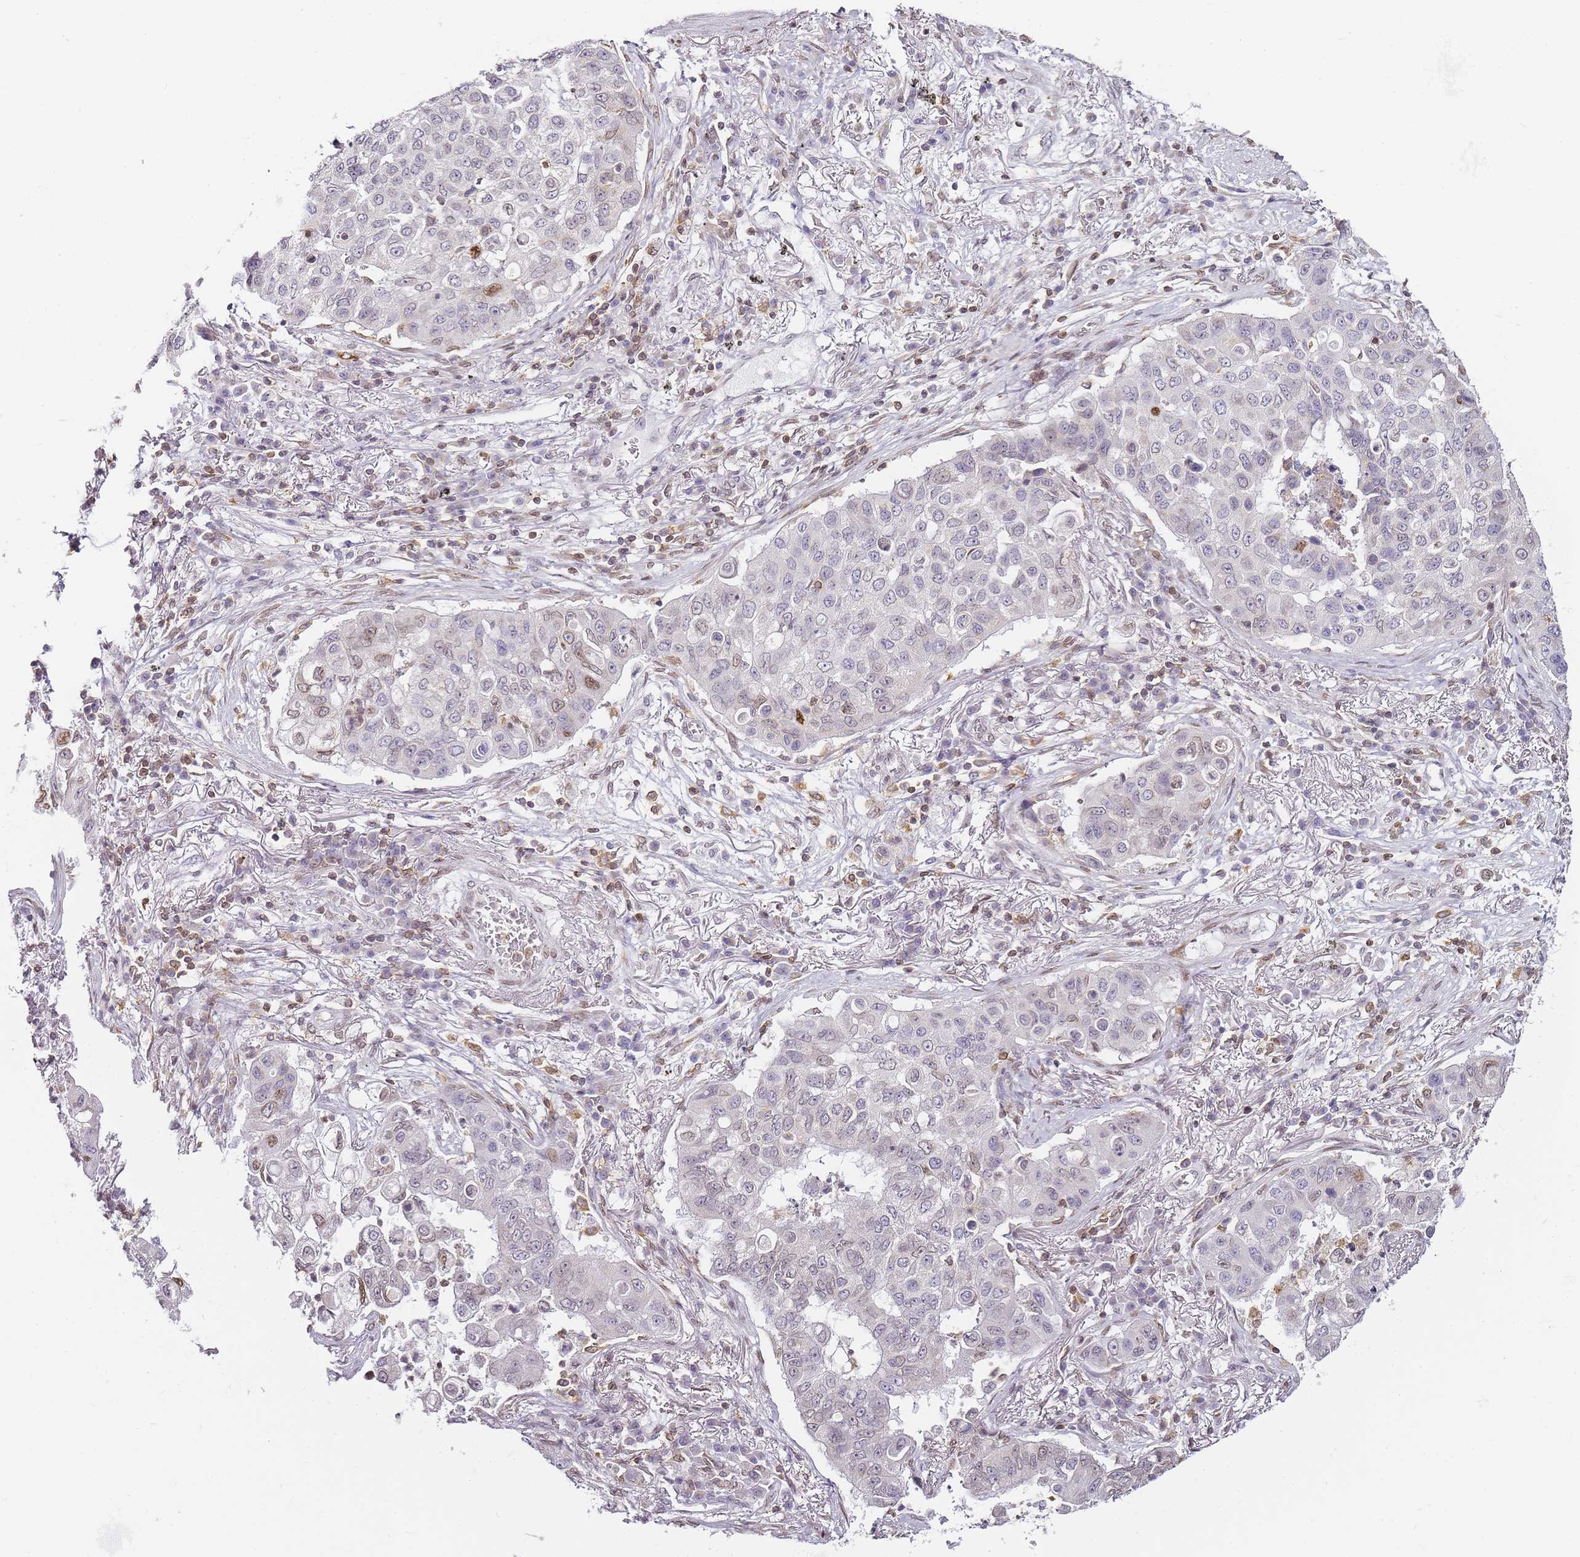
{"staining": {"intensity": "strong", "quantity": "25%-75%", "location": "nuclear"}, "tissue": "lung cancer", "cell_type": "Tumor cells", "image_type": "cancer", "snomed": [{"axis": "morphology", "description": "Squamous cell carcinoma, NOS"}, {"axis": "topography", "description": "Lung"}], "caption": "DAB immunohistochemical staining of lung cancer shows strong nuclear protein staining in about 25%-75% of tumor cells.", "gene": "JAKMIP1", "patient": {"sex": "male", "age": 74}}